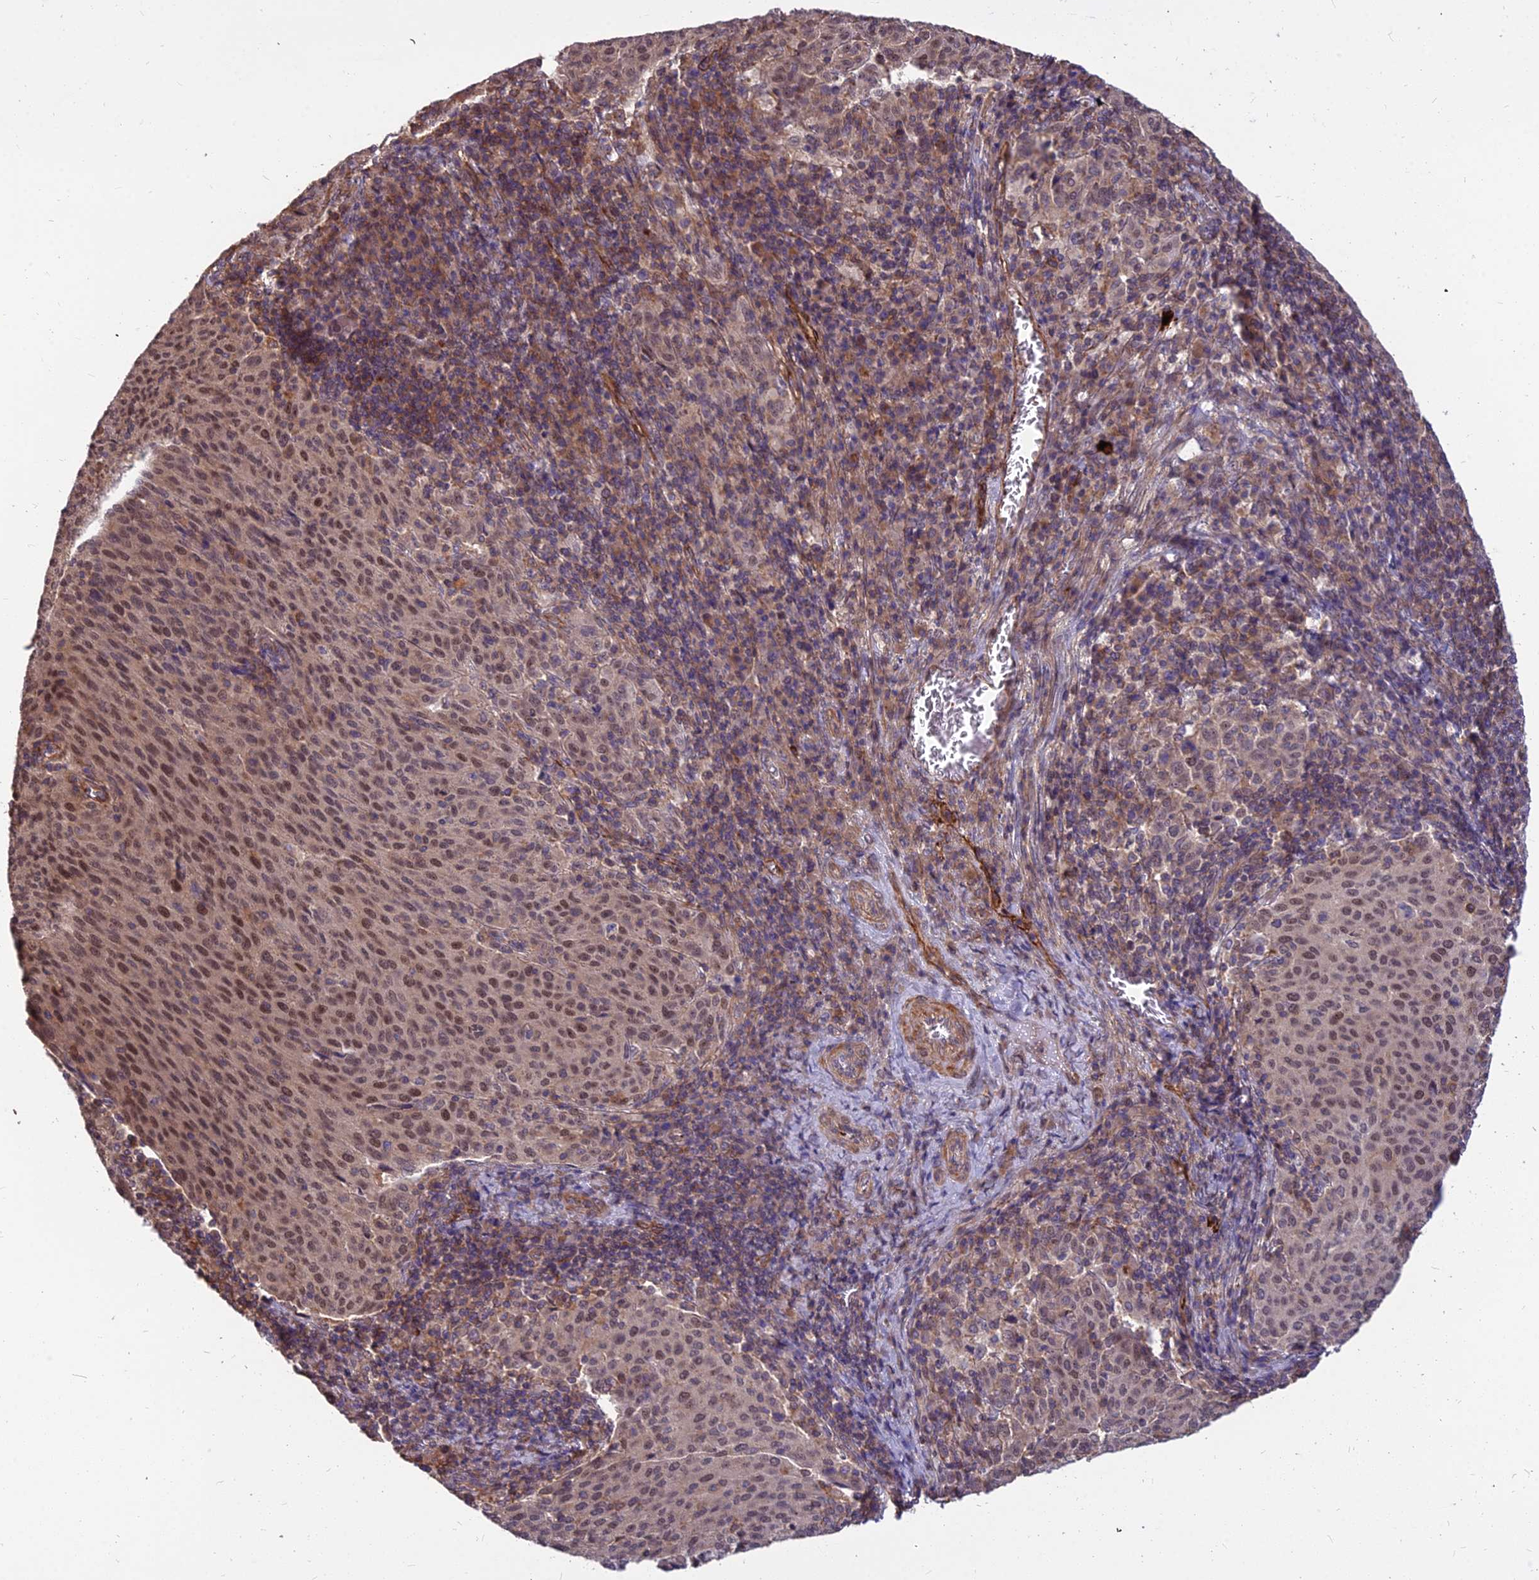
{"staining": {"intensity": "moderate", "quantity": "25%-75%", "location": "nuclear"}, "tissue": "cervical cancer", "cell_type": "Tumor cells", "image_type": "cancer", "snomed": [{"axis": "morphology", "description": "Squamous cell carcinoma, NOS"}, {"axis": "topography", "description": "Cervix"}], "caption": "A medium amount of moderate nuclear expression is identified in approximately 25%-75% of tumor cells in cervical squamous cell carcinoma tissue.", "gene": "TCEA3", "patient": {"sex": "female", "age": 46}}